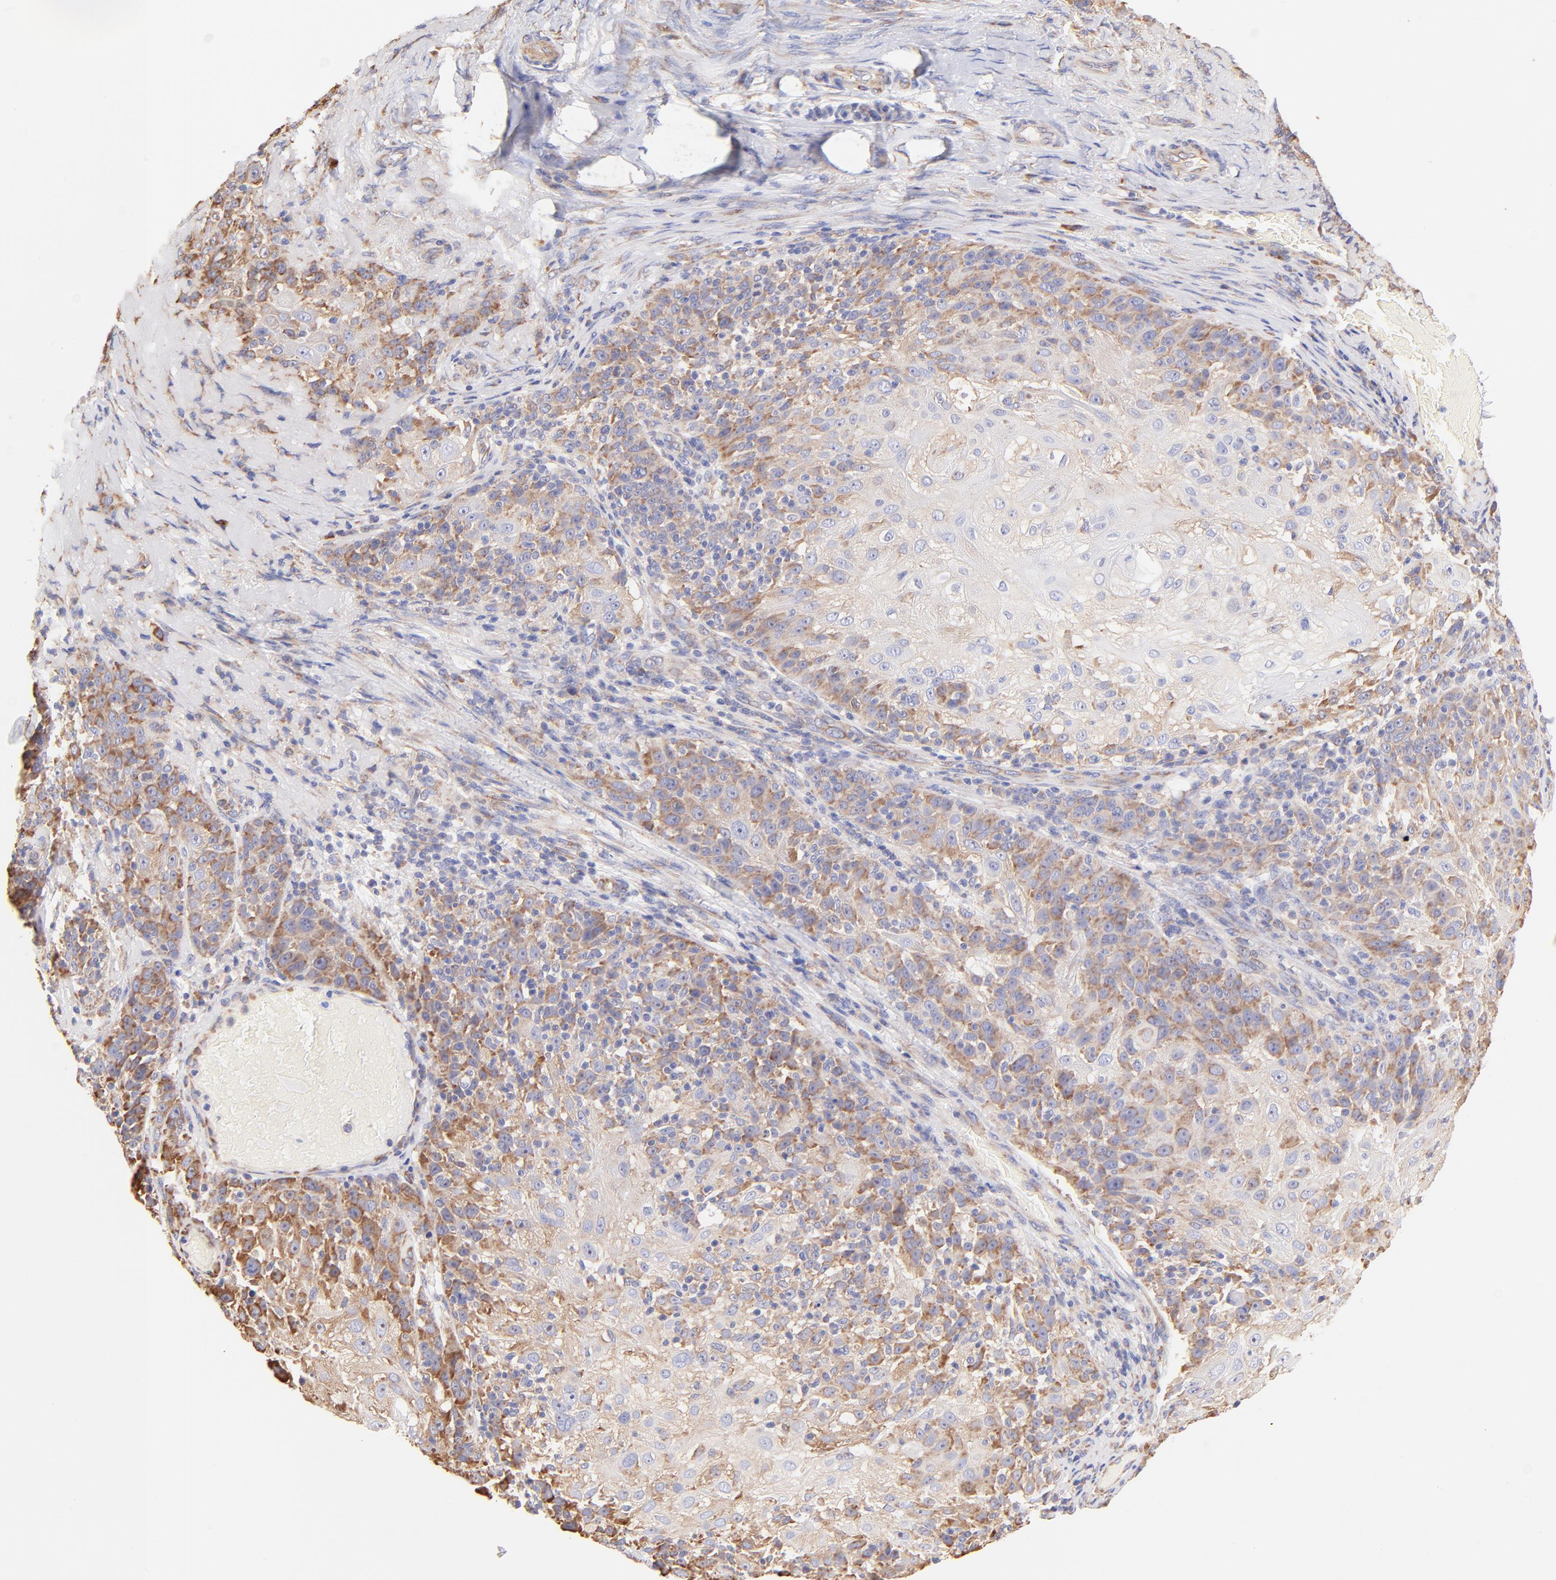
{"staining": {"intensity": "moderate", "quantity": "25%-75%", "location": "cytoplasmic/membranous"}, "tissue": "skin cancer", "cell_type": "Tumor cells", "image_type": "cancer", "snomed": [{"axis": "morphology", "description": "Normal tissue, NOS"}, {"axis": "morphology", "description": "Squamous cell carcinoma, NOS"}, {"axis": "topography", "description": "Skin"}], "caption": "This image displays IHC staining of skin cancer, with medium moderate cytoplasmic/membranous staining in about 25%-75% of tumor cells.", "gene": "RPL30", "patient": {"sex": "female", "age": 83}}